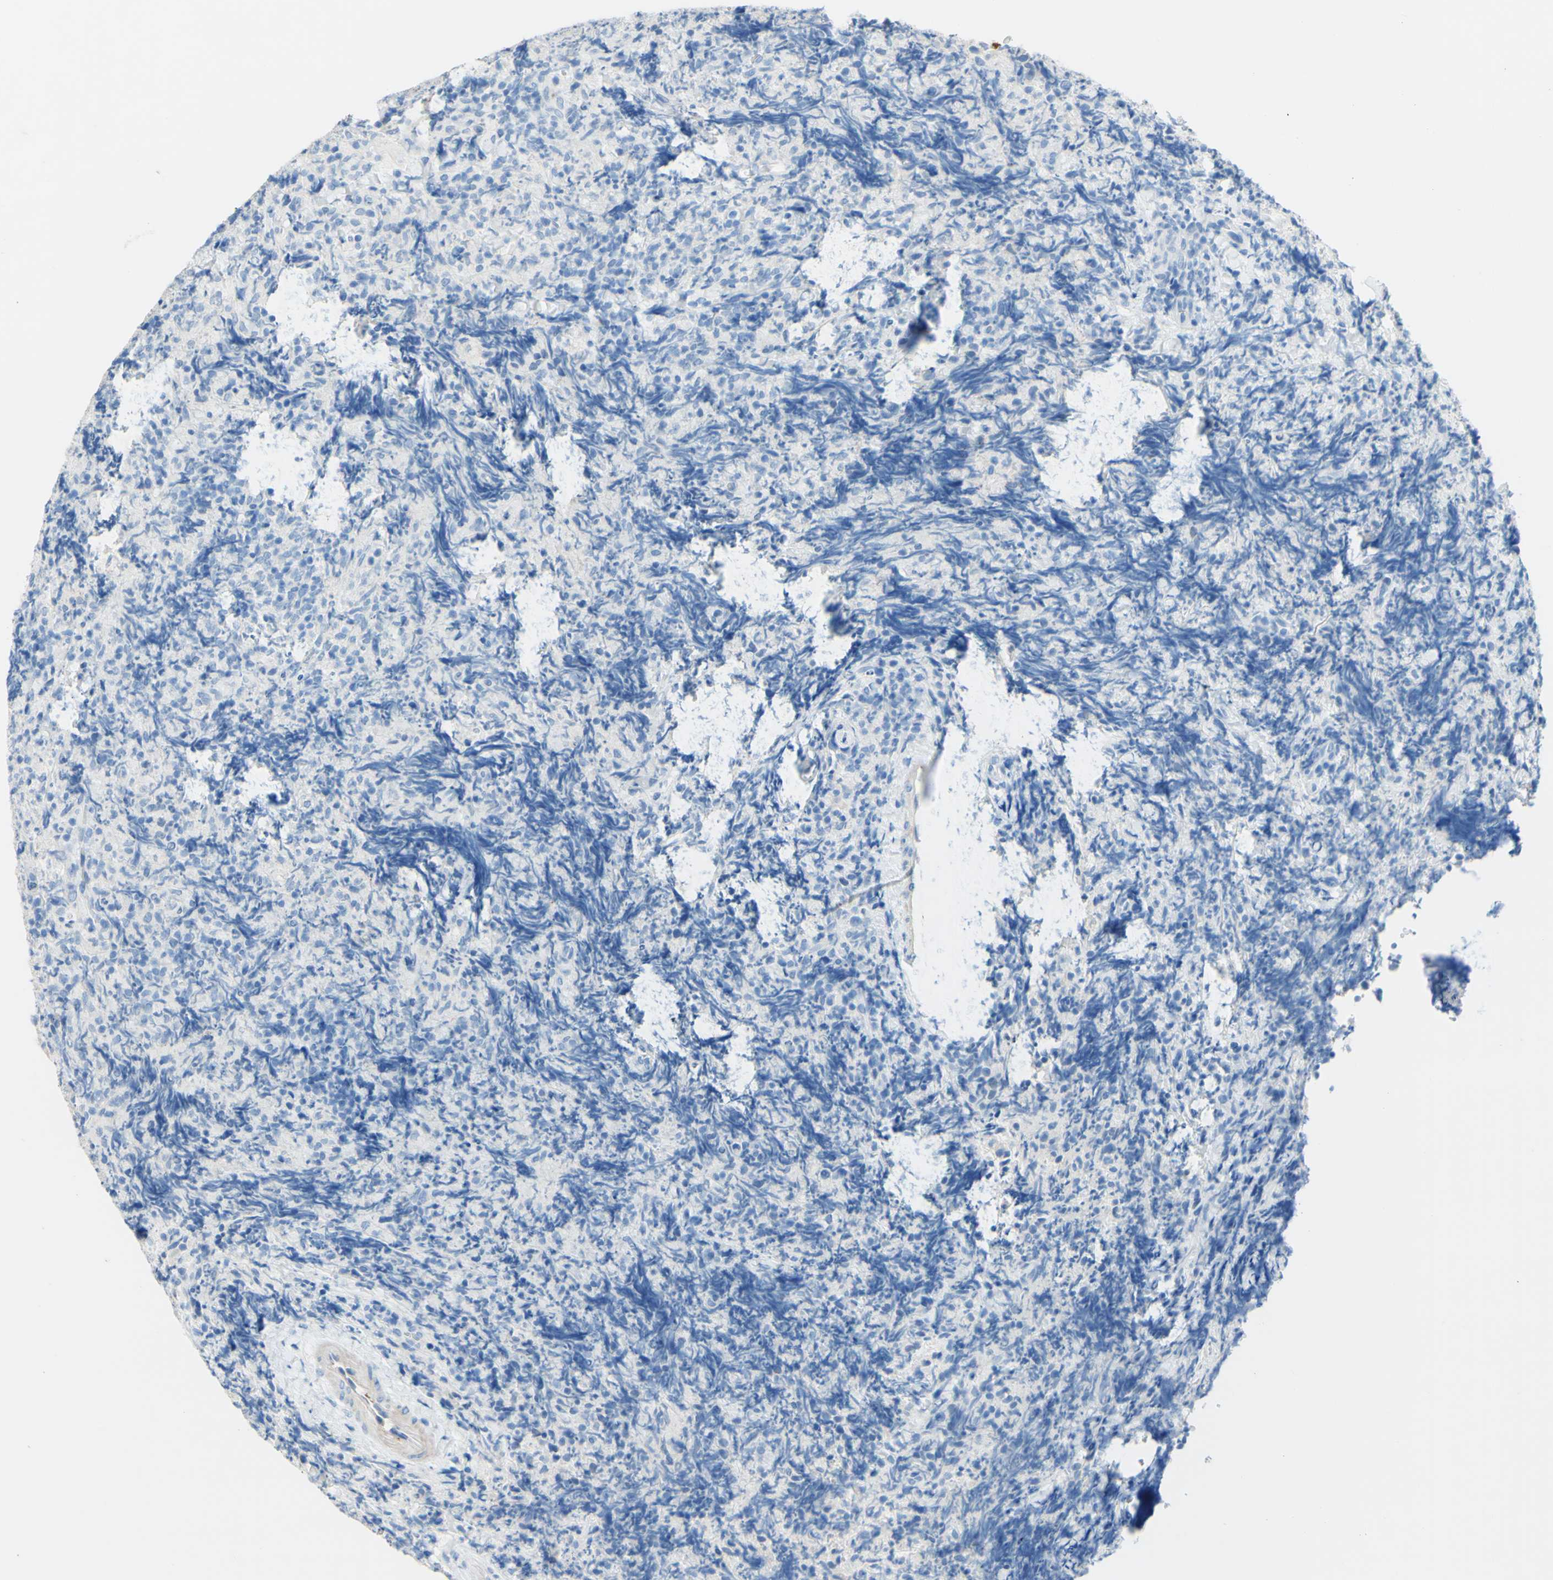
{"staining": {"intensity": "negative", "quantity": "none", "location": "none"}, "tissue": "lymphoma", "cell_type": "Tumor cells", "image_type": "cancer", "snomed": [{"axis": "morphology", "description": "Malignant lymphoma, non-Hodgkin's type, High grade"}, {"axis": "topography", "description": "Tonsil"}], "caption": "This micrograph is of lymphoma stained with IHC to label a protein in brown with the nuclei are counter-stained blue. There is no positivity in tumor cells.", "gene": "DSC2", "patient": {"sex": "female", "age": 36}}